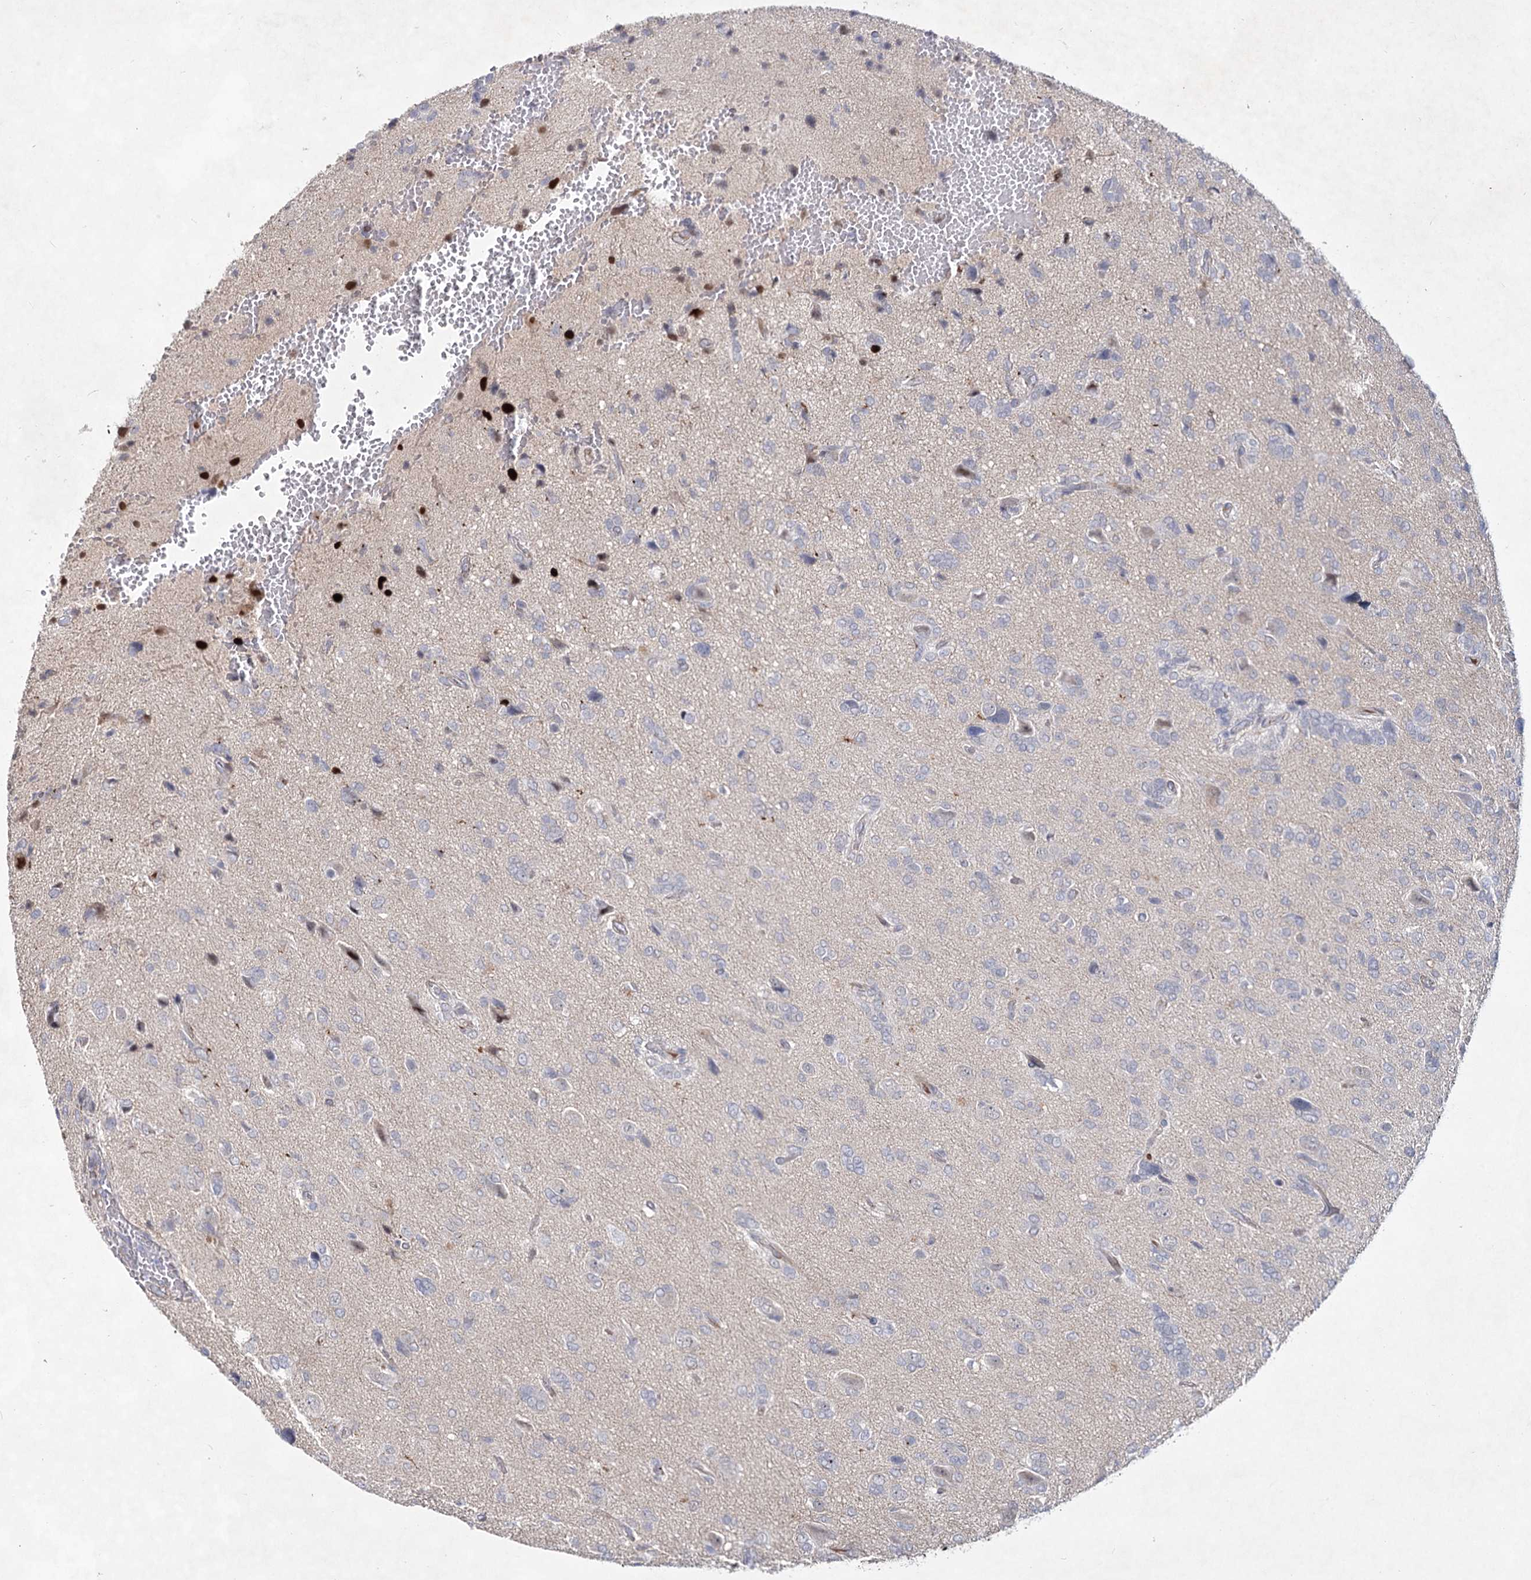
{"staining": {"intensity": "negative", "quantity": "none", "location": "none"}, "tissue": "glioma", "cell_type": "Tumor cells", "image_type": "cancer", "snomed": [{"axis": "morphology", "description": "Glioma, malignant, High grade"}, {"axis": "topography", "description": "Brain"}], "caption": "High magnification brightfield microscopy of glioma stained with DAB (brown) and counterstained with hematoxylin (blue): tumor cells show no significant positivity. (DAB (3,3'-diaminobenzidine) immunohistochemistry with hematoxylin counter stain).", "gene": "ATL2", "patient": {"sex": "female", "age": 59}}